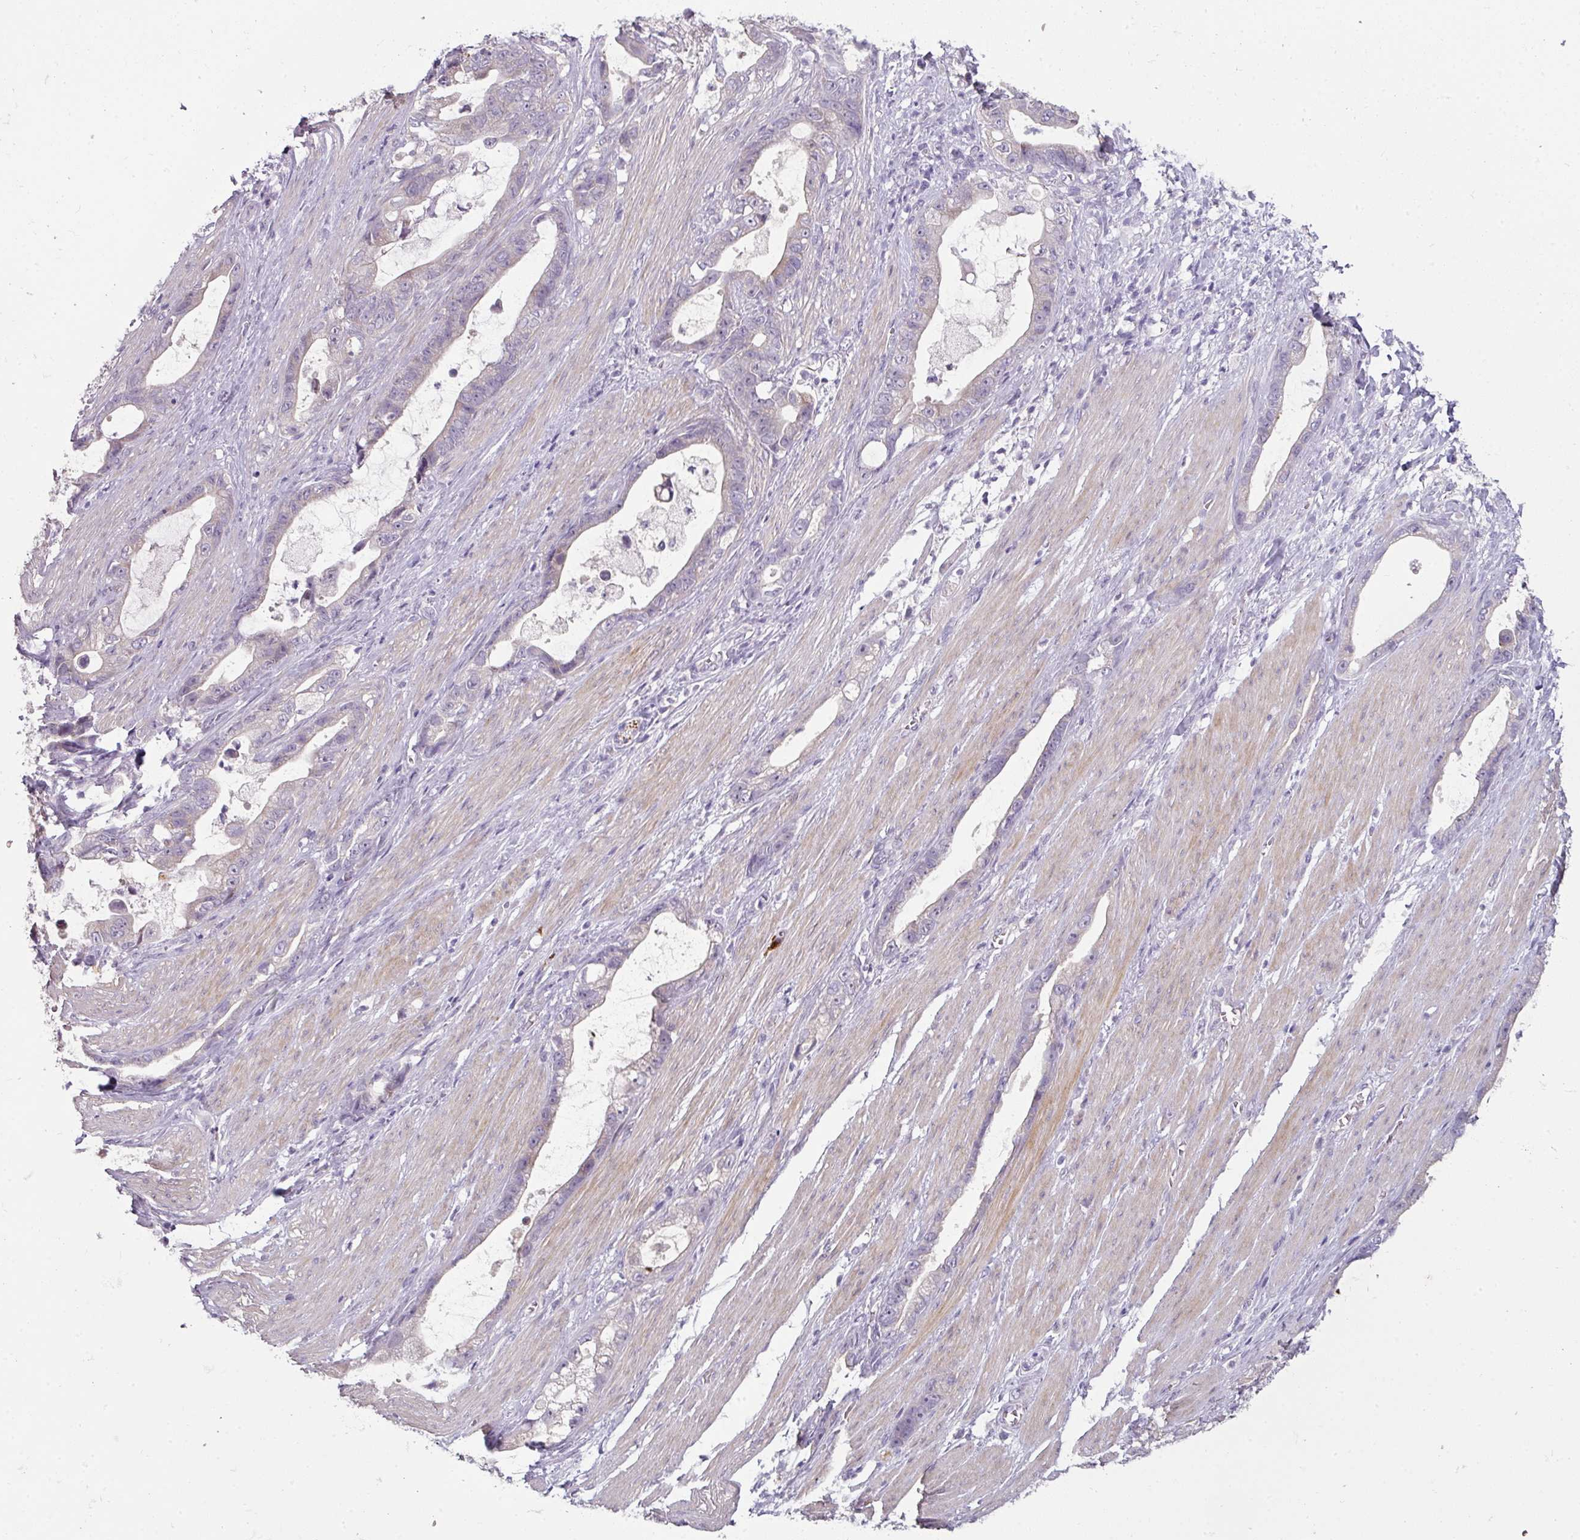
{"staining": {"intensity": "weak", "quantity": "<25%", "location": "cytoplasmic/membranous"}, "tissue": "stomach cancer", "cell_type": "Tumor cells", "image_type": "cancer", "snomed": [{"axis": "morphology", "description": "Adenocarcinoma, NOS"}, {"axis": "topography", "description": "Stomach"}], "caption": "A high-resolution image shows immunohistochemistry (IHC) staining of stomach cancer, which demonstrates no significant expression in tumor cells. (Stains: DAB (3,3'-diaminobenzidine) IHC with hematoxylin counter stain, Microscopy: brightfield microscopy at high magnification).", "gene": "FHAD1", "patient": {"sex": "male", "age": 55}}